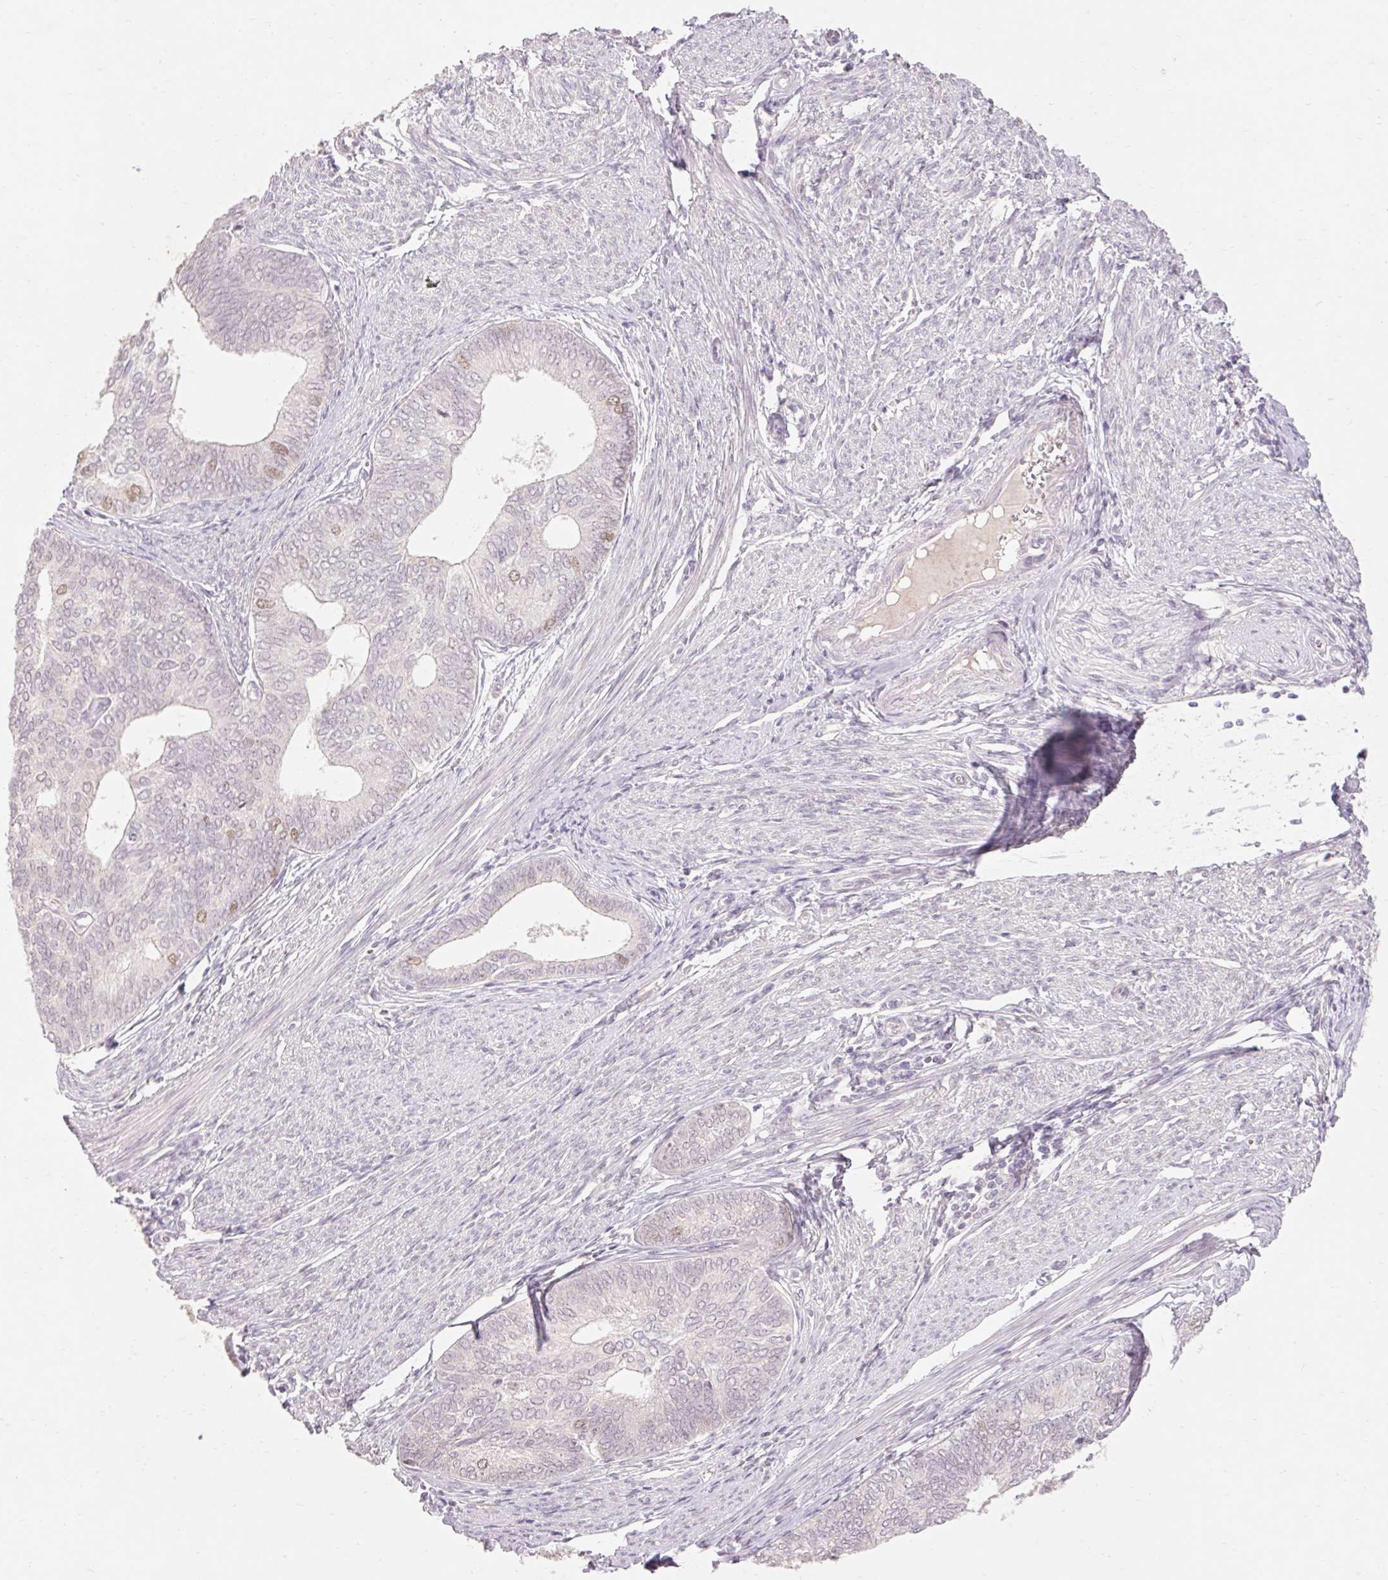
{"staining": {"intensity": "weak", "quantity": "<25%", "location": "nuclear"}, "tissue": "endometrial cancer", "cell_type": "Tumor cells", "image_type": "cancer", "snomed": [{"axis": "morphology", "description": "Adenocarcinoma, NOS"}, {"axis": "topography", "description": "Endometrium"}], "caption": "Immunohistochemical staining of human endometrial cancer demonstrates no significant staining in tumor cells.", "gene": "SKP2", "patient": {"sex": "female", "age": 75}}